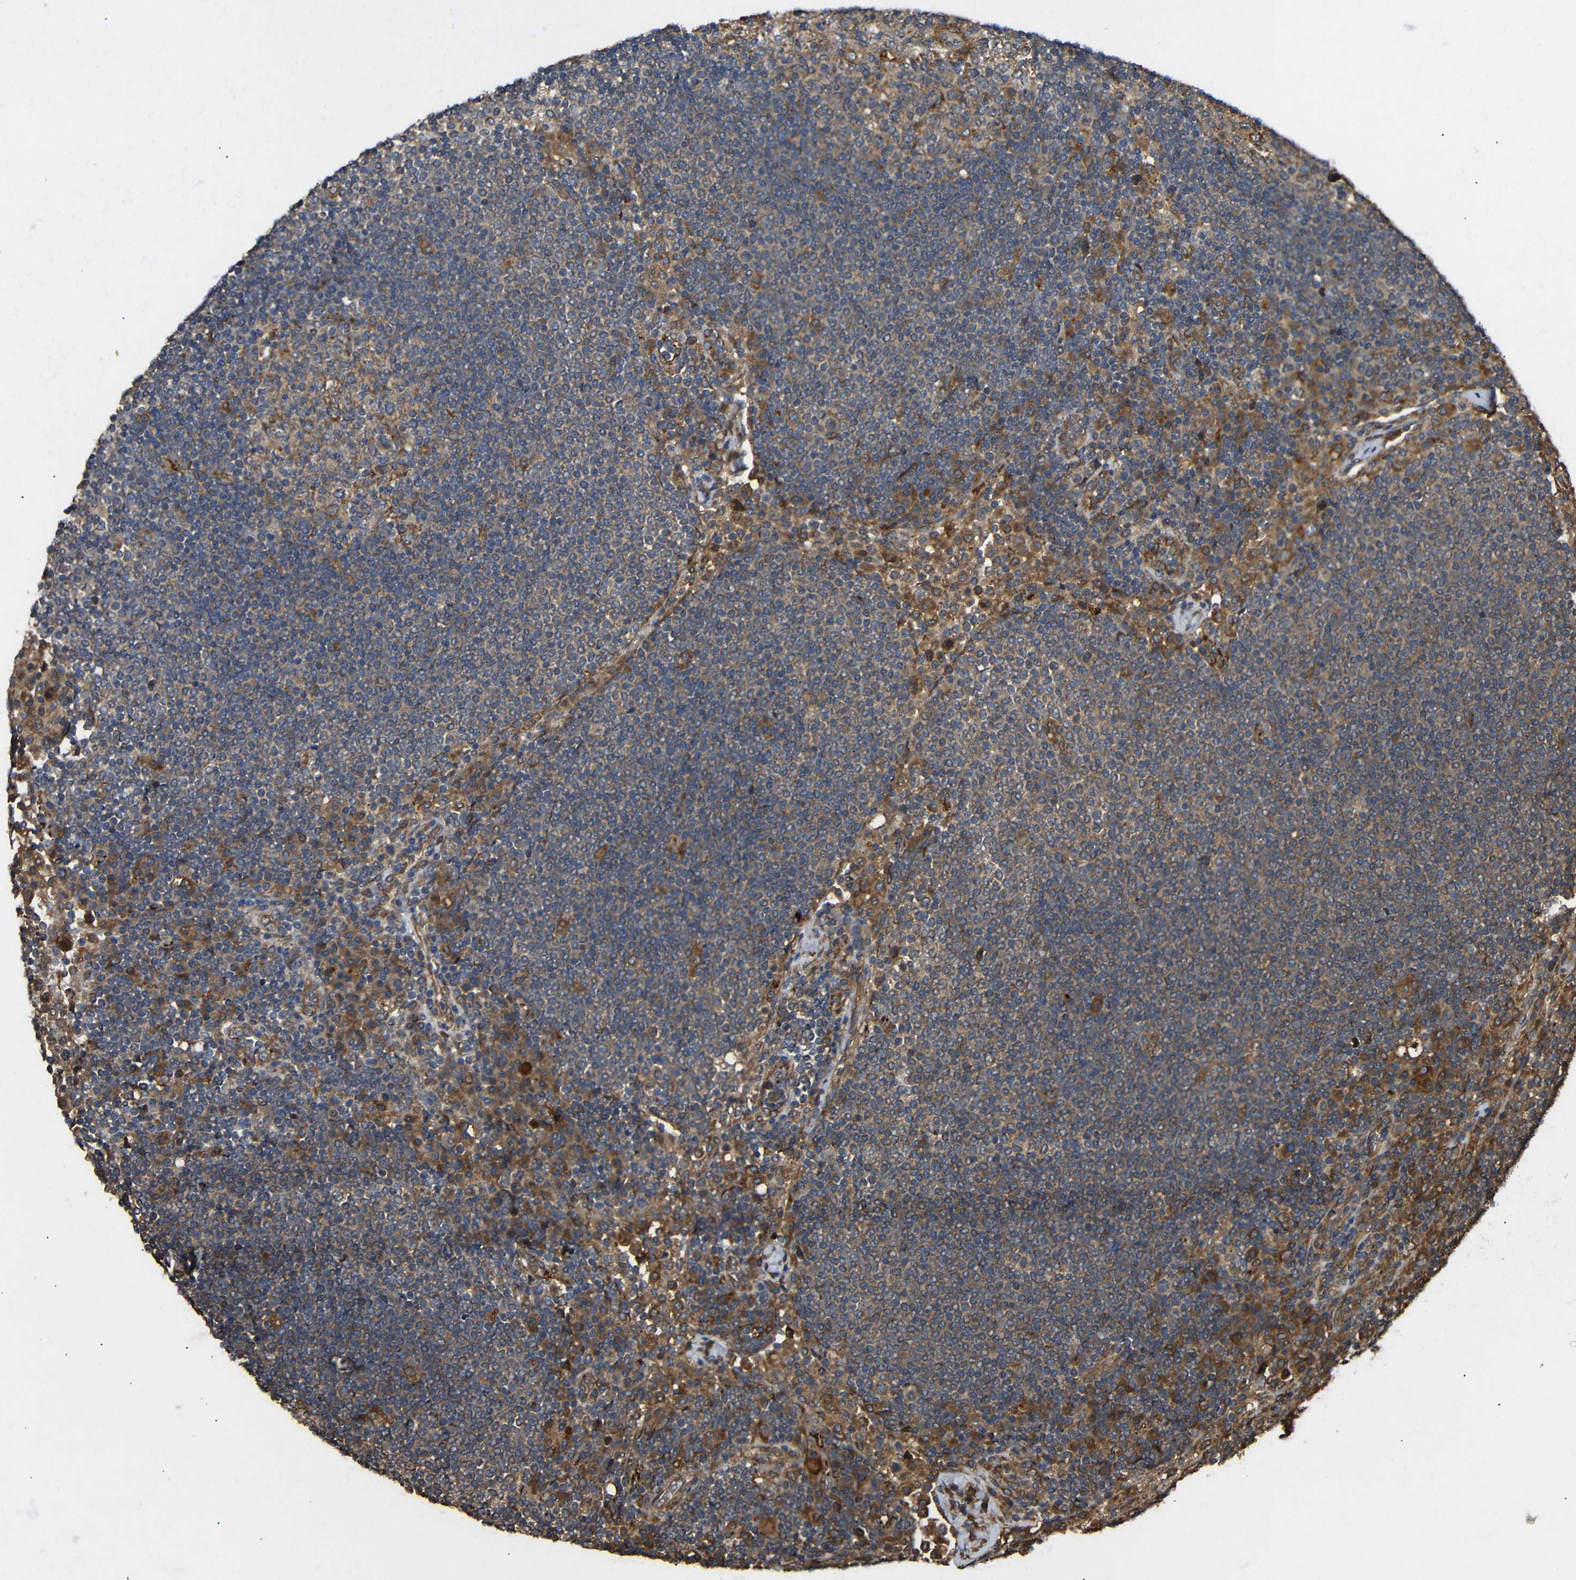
{"staining": {"intensity": "moderate", "quantity": "25%-75%", "location": "cytoplasmic/membranous"}, "tissue": "lymph node", "cell_type": "Germinal center cells", "image_type": "normal", "snomed": [{"axis": "morphology", "description": "Normal tissue, NOS"}, {"axis": "topography", "description": "Lymph node"}], "caption": "Moderate cytoplasmic/membranous staining for a protein is seen in about 25%-75% of germinal center cells of unremarkable lymph node using immunohistochemistry (IHC).", "gene": "EIF2S1", "patient": {"sex": "female", "age": 53}}